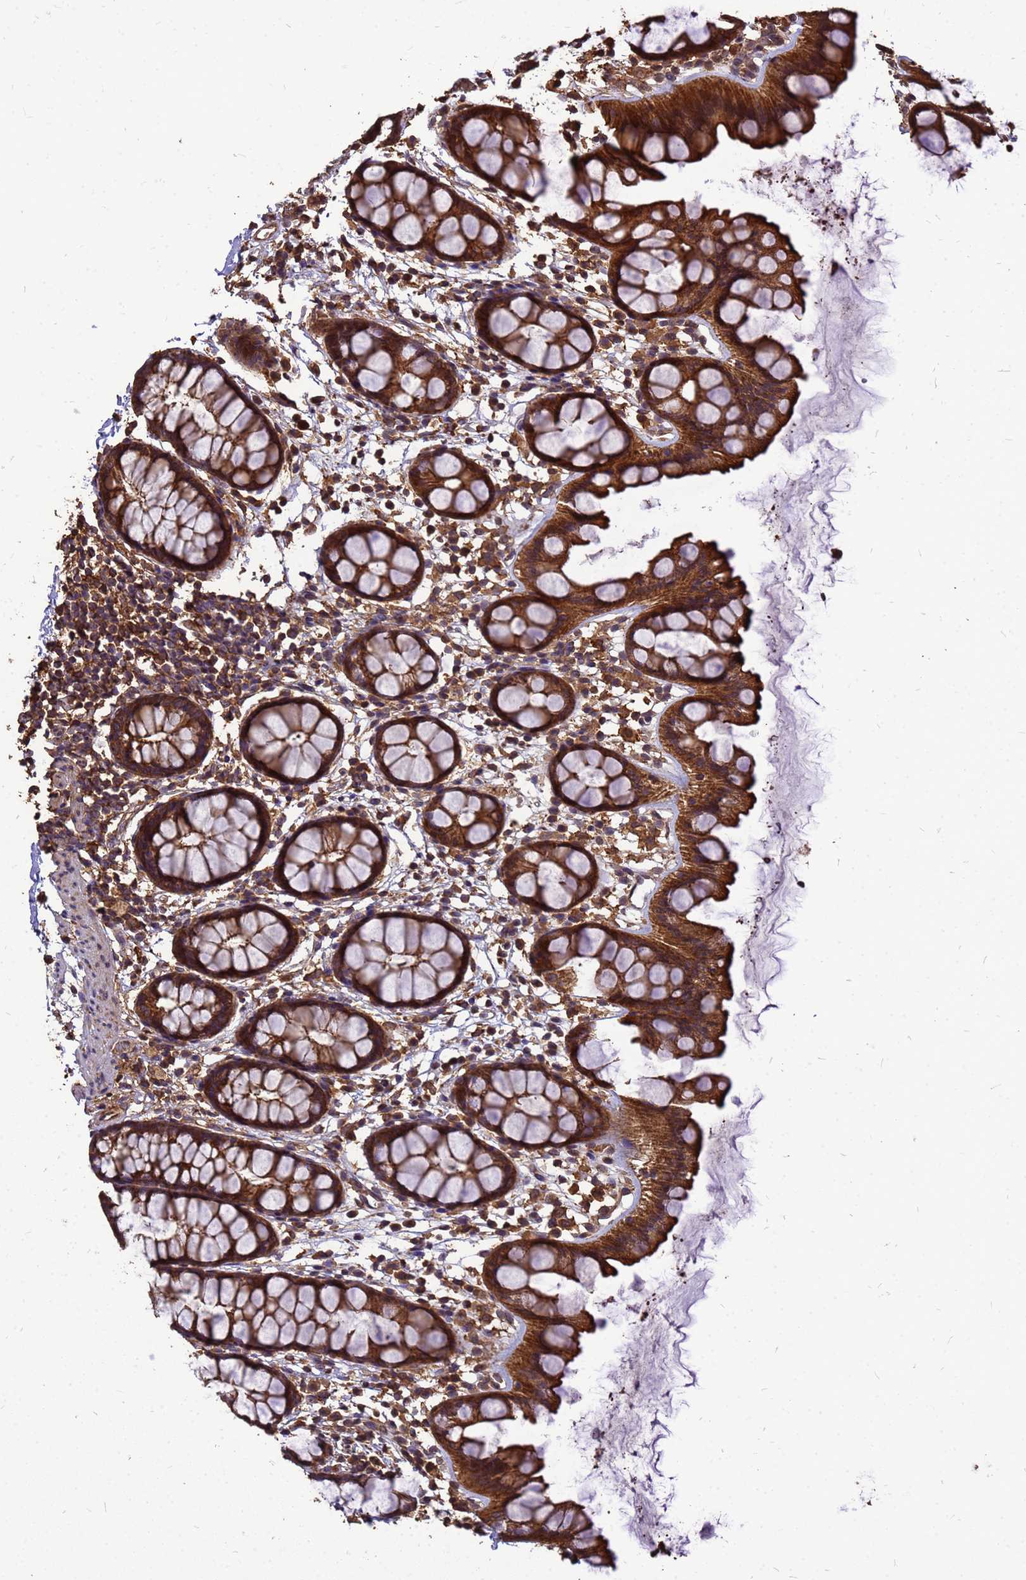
{"staining": {"intensity": "strong", "quantity": ">75%", "location": "cytoplasmic/membranous"}, "tissue": "rectum", "cell_type": "Glandular cells", "image_type": "normal", "snomed": [{"axis": "morphology", "description": "Normal tissue, NOS"}, {"axis": "topography", "description": "Rectum"}], "caption": "A brown stain highlights strong cytoplasmic/membranous staining of a protein in glandular cells of normal human rectum. The staining is performed using DAB (3,3'-diaminobenzidine) brown chromogen to label protein expression. The nuclei are counter-stained blue using hematoxylin.", "gene": "ZNF618", "patient": {"sex": "female", "age": 65}}